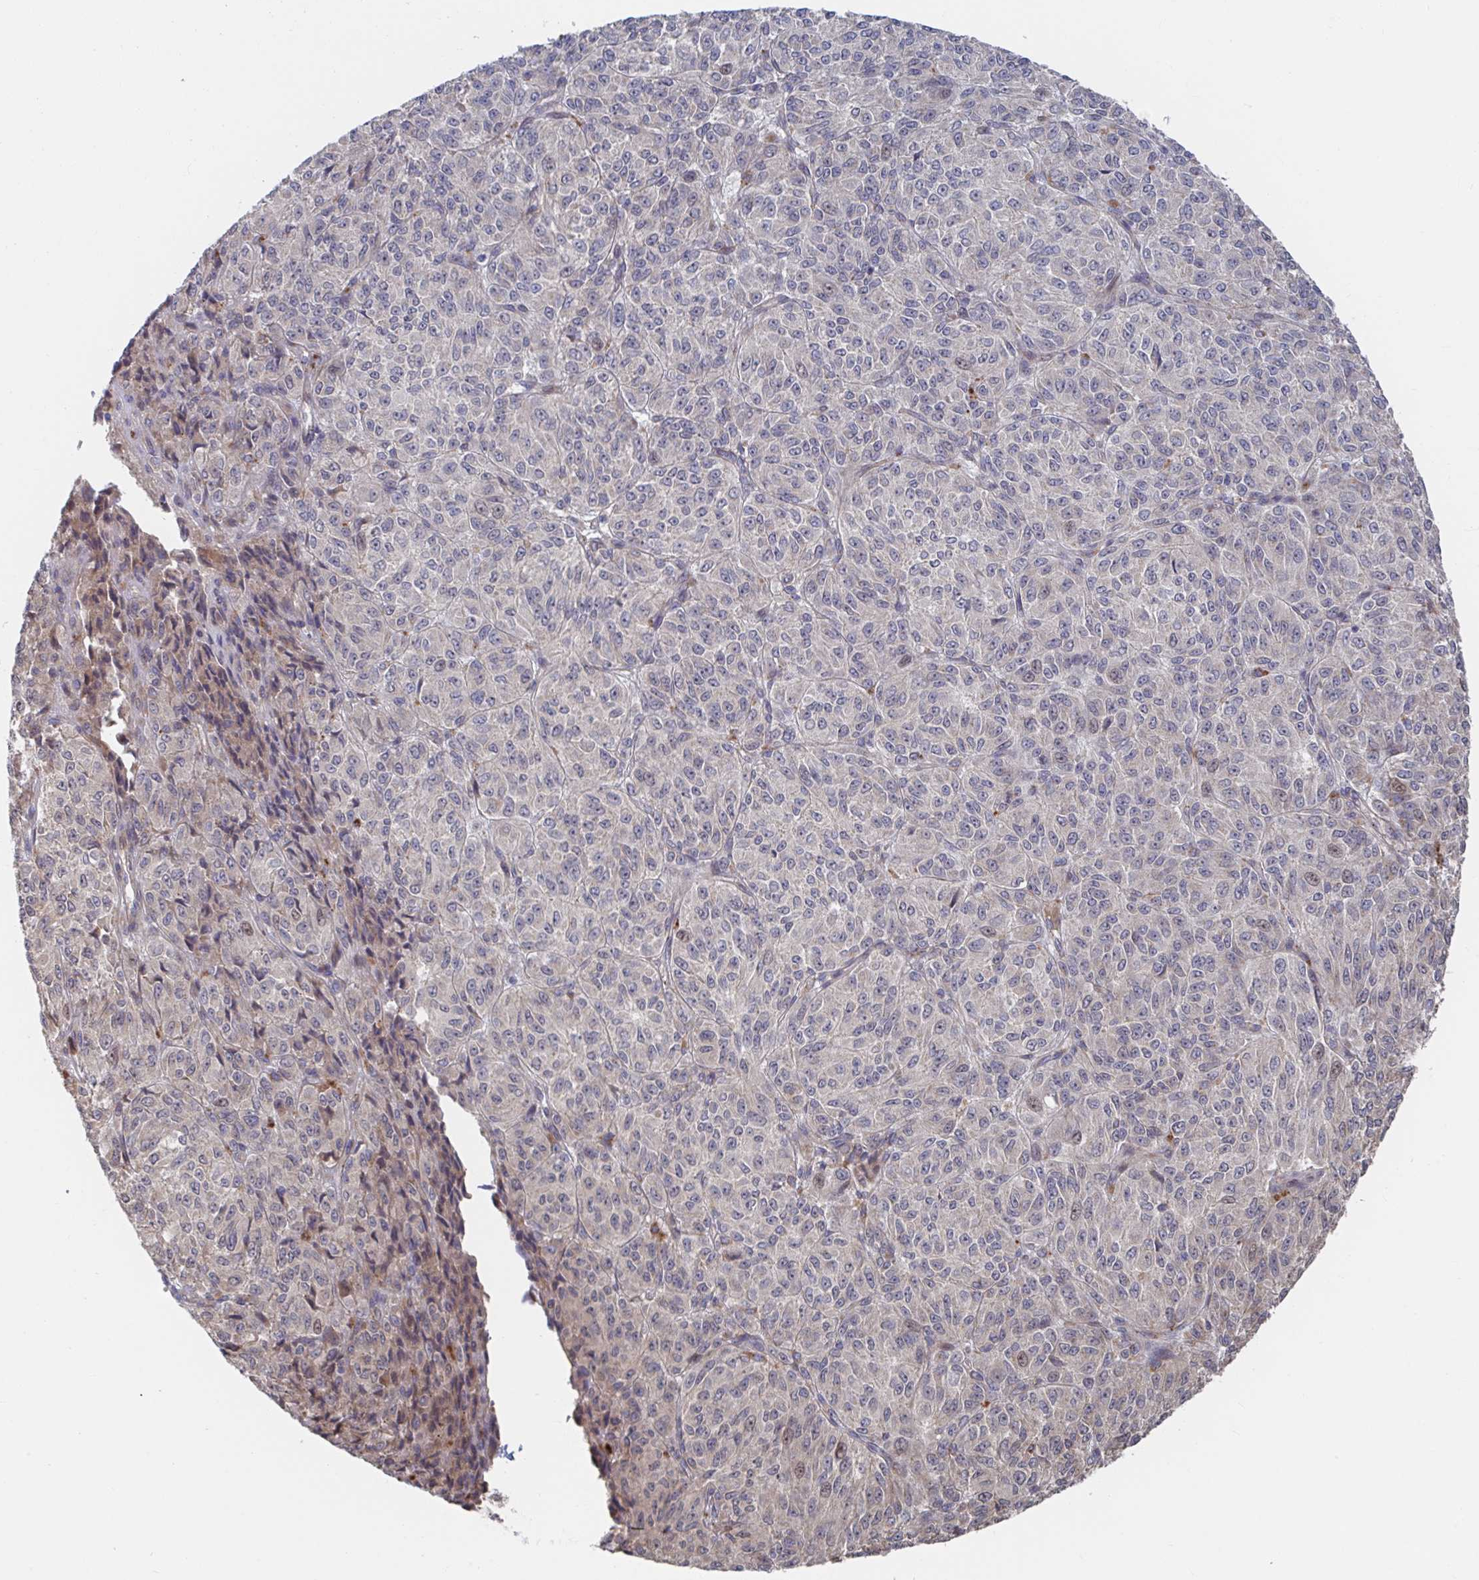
{"staining": {"intensity": "negative", "quantity": "none", "location": "none"}, "tissue": "melanoma", "cell_type": "Tumor cells", "image_type": "cancer", "snomed": [{"axis": "morphology", "description": "Malignant melanoma, Metastatic site"}, {"axis": "topography", "description": "Brain"}], "caption": "Immunohistochemistry histopathology image of neoplastic tissue: melanoma stained with DAB (3,3'-diaminobenzidine) reveals no significant protein expression in tumor cells. (Immunohistochemistry, brightfield microscopy, high magnification).", "gene": "FJX1", "patient": {"sex": "female", "age": 56}}